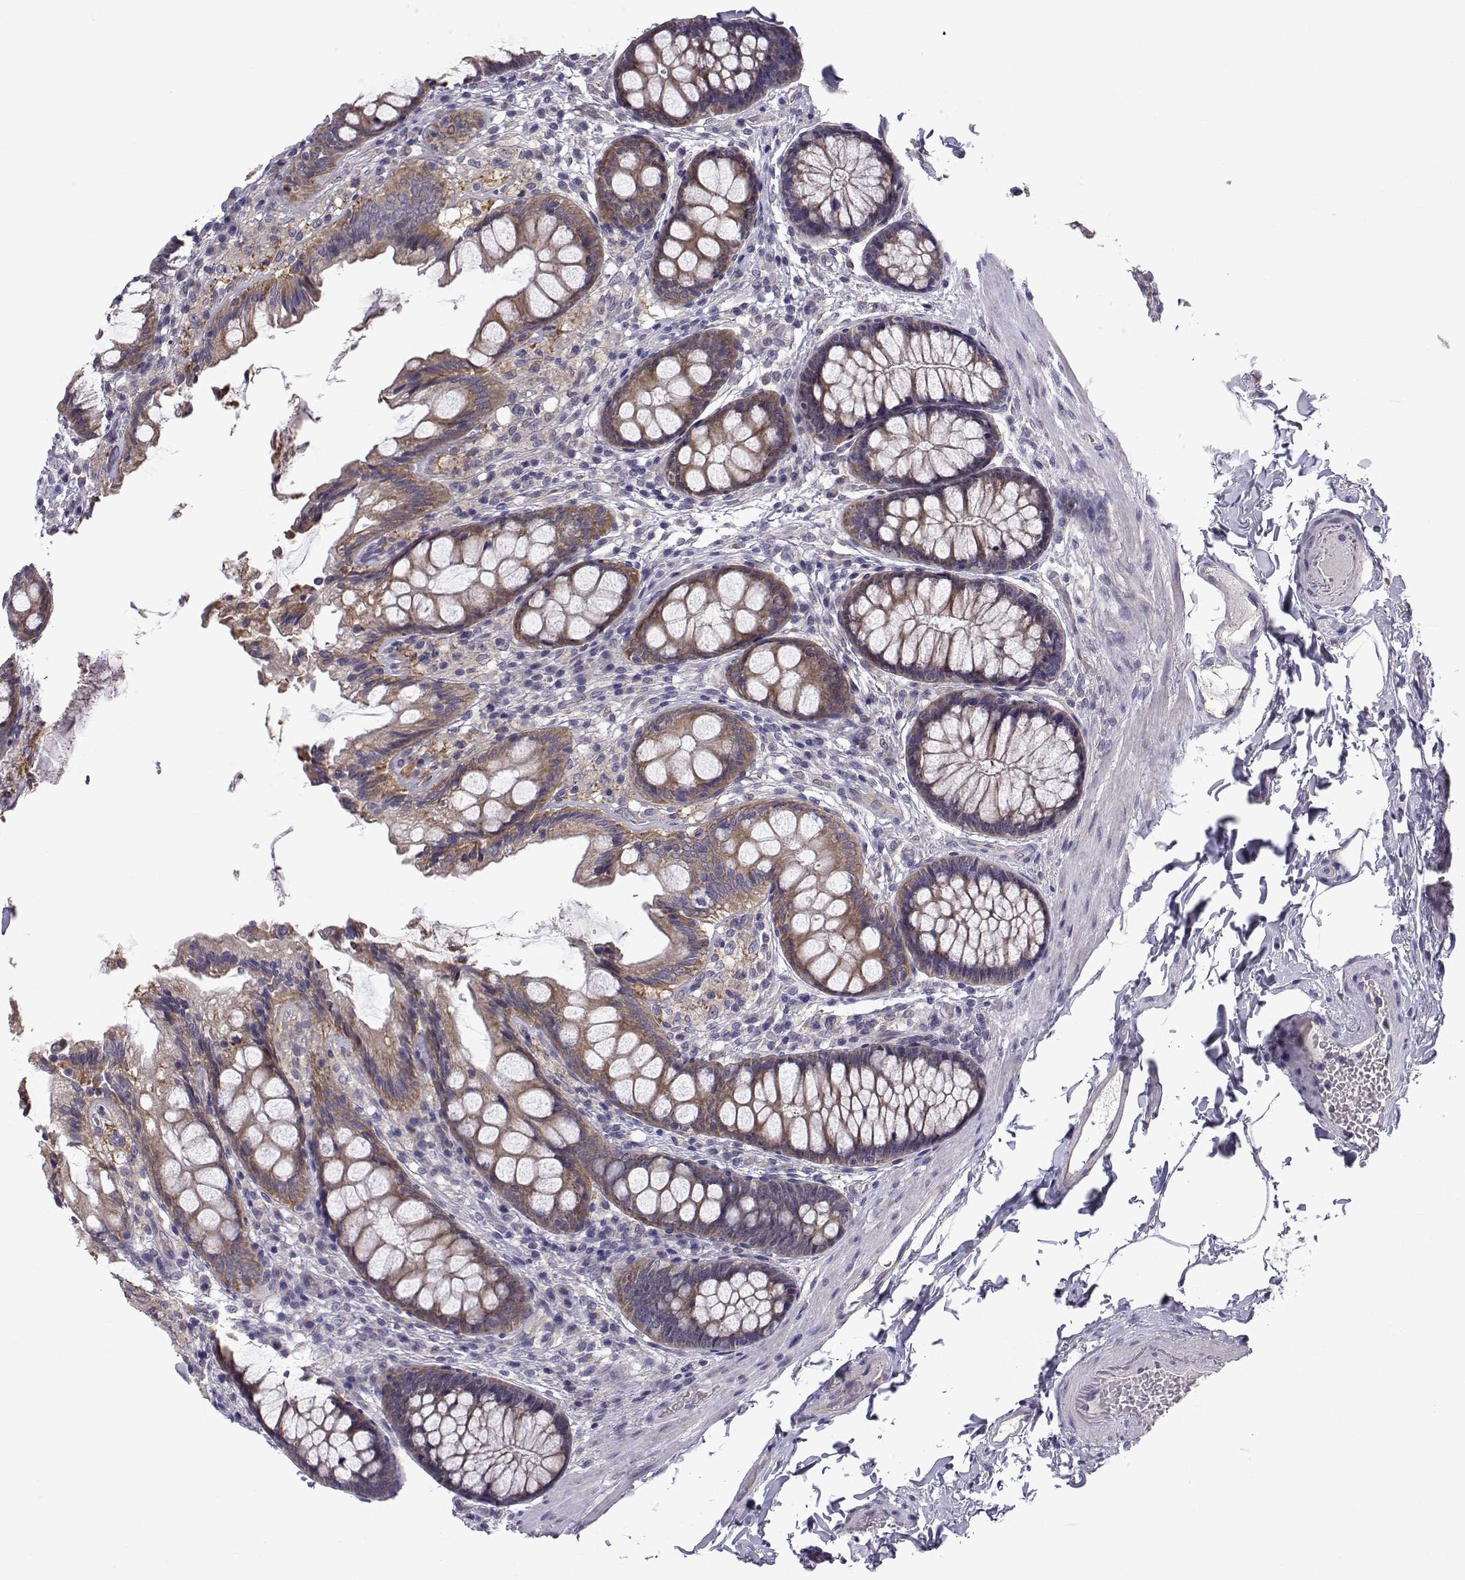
{"staining": {"intensity": "negative", "quantity": "none", "location": "none"}, "tissue": "colon", "cell_type": "Endothelial cells", "image_type": "normal", "snomed": [{"axis": "morphology", "description": "Normal tissue, NOS"}, {"axis": "topography", "description": "Colon"}], "caption": "Photomicrograph shows no significant protein staining in endothelial cells of unremarkable colon.", "gene": "PEX5L", "patient": {"sex": "female", "age": 86}}